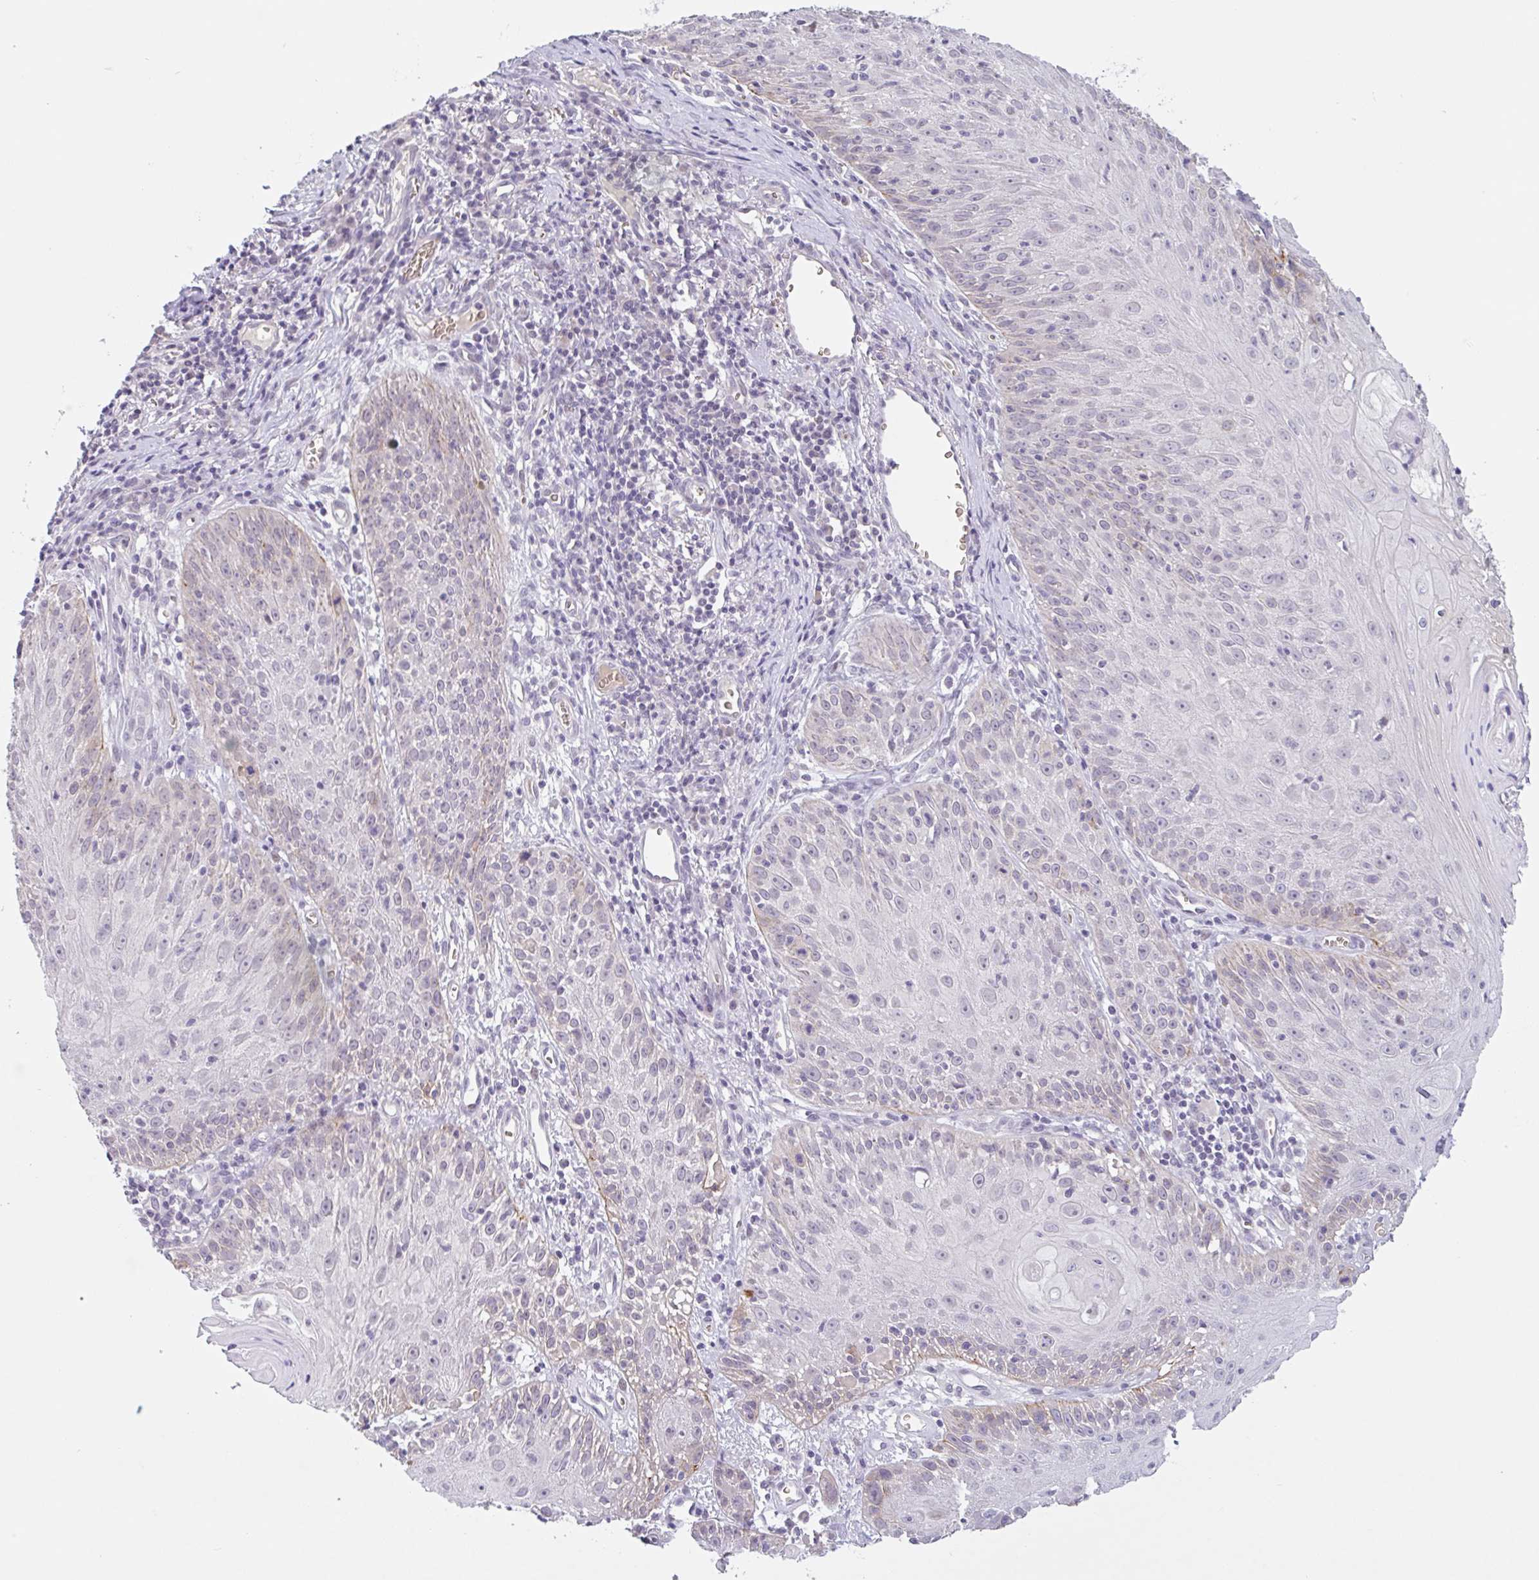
{"staining": {"intensity": "moderate", "quantity": "<25%", "location": "cytoplasmic/membranous"}, "tissue": "skin cancer", "cell_type": "Tumor cells", "image_type": "cancer", "snomed": [{"axis": "morphology", "description": "Squamous cell carcinoma, NOS"}, {"axis": "topography", "description": "Skin"}, {"axis": "topography", "description": "Vulva"}], "caption": "Skin cancer was stained to show a protein in brown. There is low levels of moderate cytoplasmic/membranous staining in approximately <25% of tumor cells. (Brightfield microscopy of DAB IHC at high magnification).", "gene": "RHAG", "patient": {"sex": "female", "age": 76}}